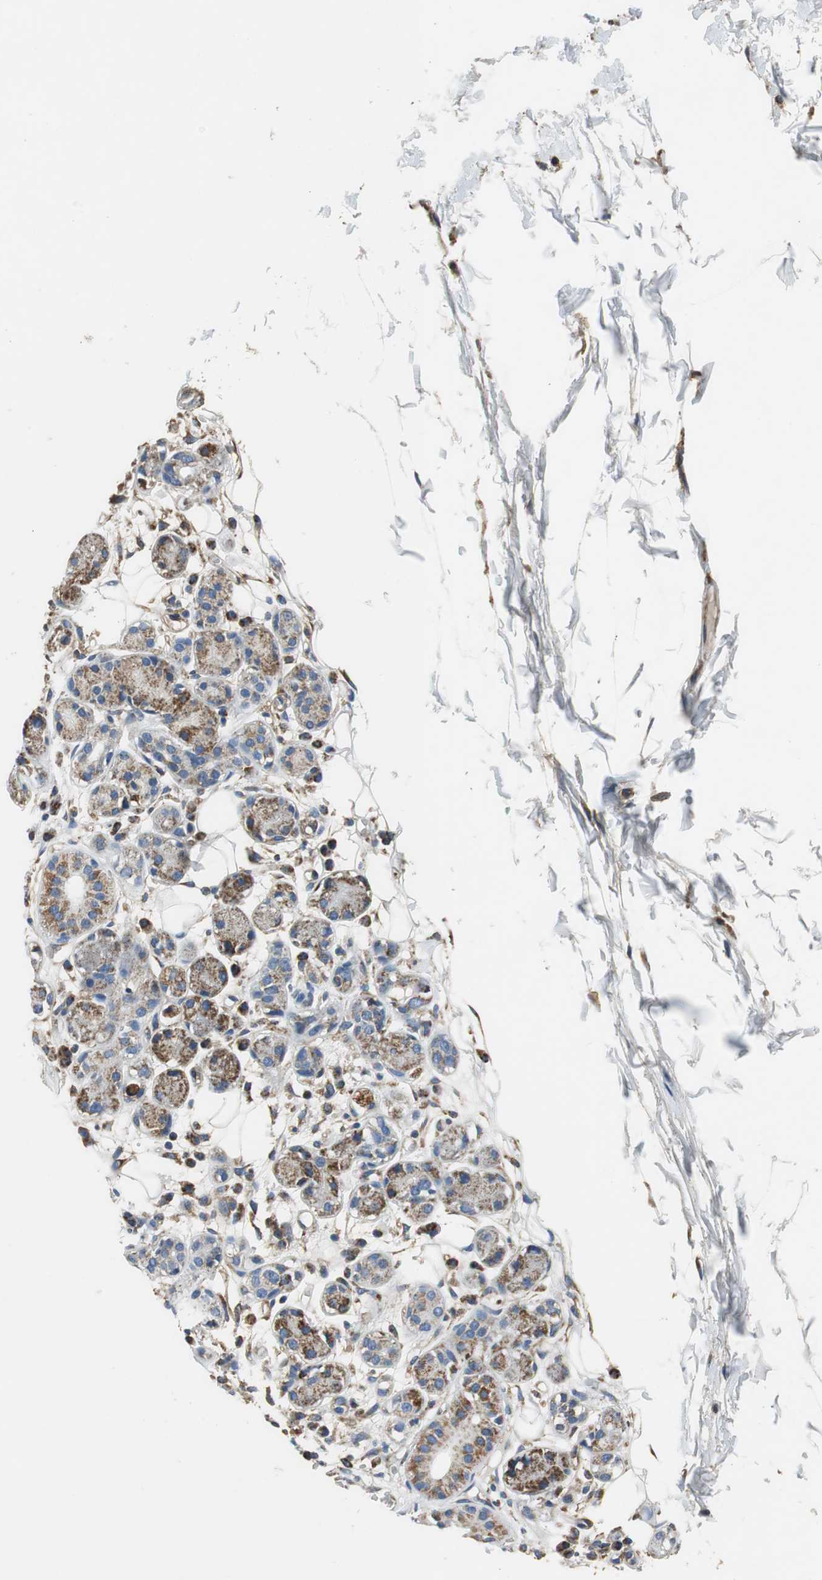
{"staining": {"intensity": "moderate", "quantity": ">75%", "location": "cytoplasmic/membranous"}, "tissue": "adipose tissue", "cell_type": "Adipocytes", "image_type": "normal", "snomed": [{"axis": "morphology", "description": "Normal tissue, NOS"}, {"axis": "morphology", "description": "Inflammation, NOS"}, {"axis": "topography", "description": "Vascular tissue"}, {"axis": "topography", "description": "Salivary gland"}], "caption": "Protein expression analysis of unremarkable adipose tissue demonstrates moderate cytoplasmic/membranous expression in about >75% of adipocytes. The staining was performed using DAB (3,3'-diaminobenzidine), with brown indicating positive protein expression. Nuclei are stained blue with hematoxylin.", "gene": "GSTK1", "patient": {"sex": "female", "age": 75}}